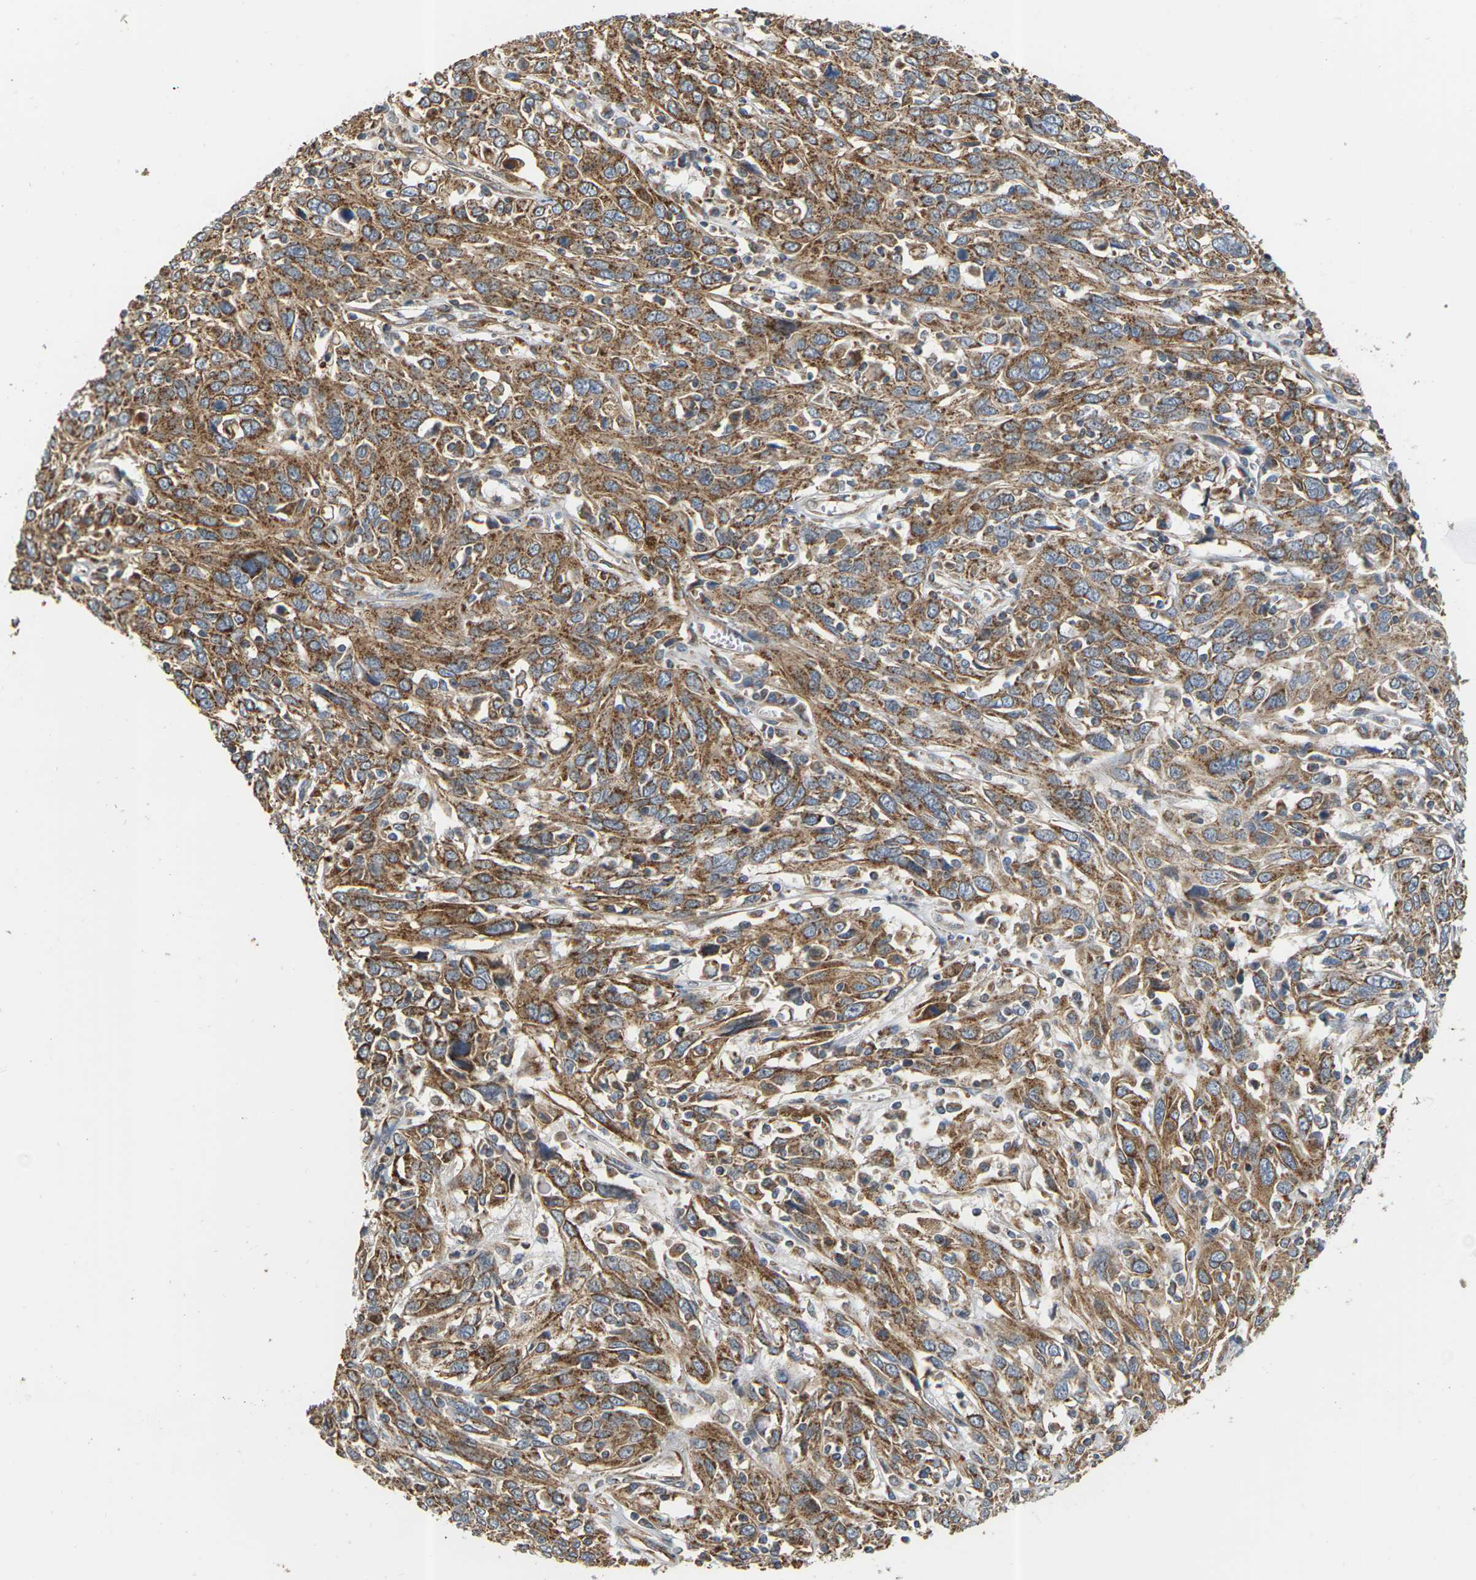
{"staining": {"intensity": "moderate", "quantity": ">75%", "location": "cytoplasmic/membranous"}, "tissue": "cervical cancer", "cell_type": "Tumor cells", "image_type": "cancer", "snomed": [{"axis": "morphology", "description": "Squamous cell carcinoma, NOS"}, {"axis": "topography", "description": "Cervix"}], "caption": "Brown immunohistochemical staining in human cervical cancer exhibits moderate cytoplasmic/membranous expression in about >75% of tumor cells. Using DAB (brown) and hematoxylin (blue) stains, captured at high magnification using brightfield microscopy.", "gene": "PCDHB4", "patient": {"sex": "female", "age": 46}}